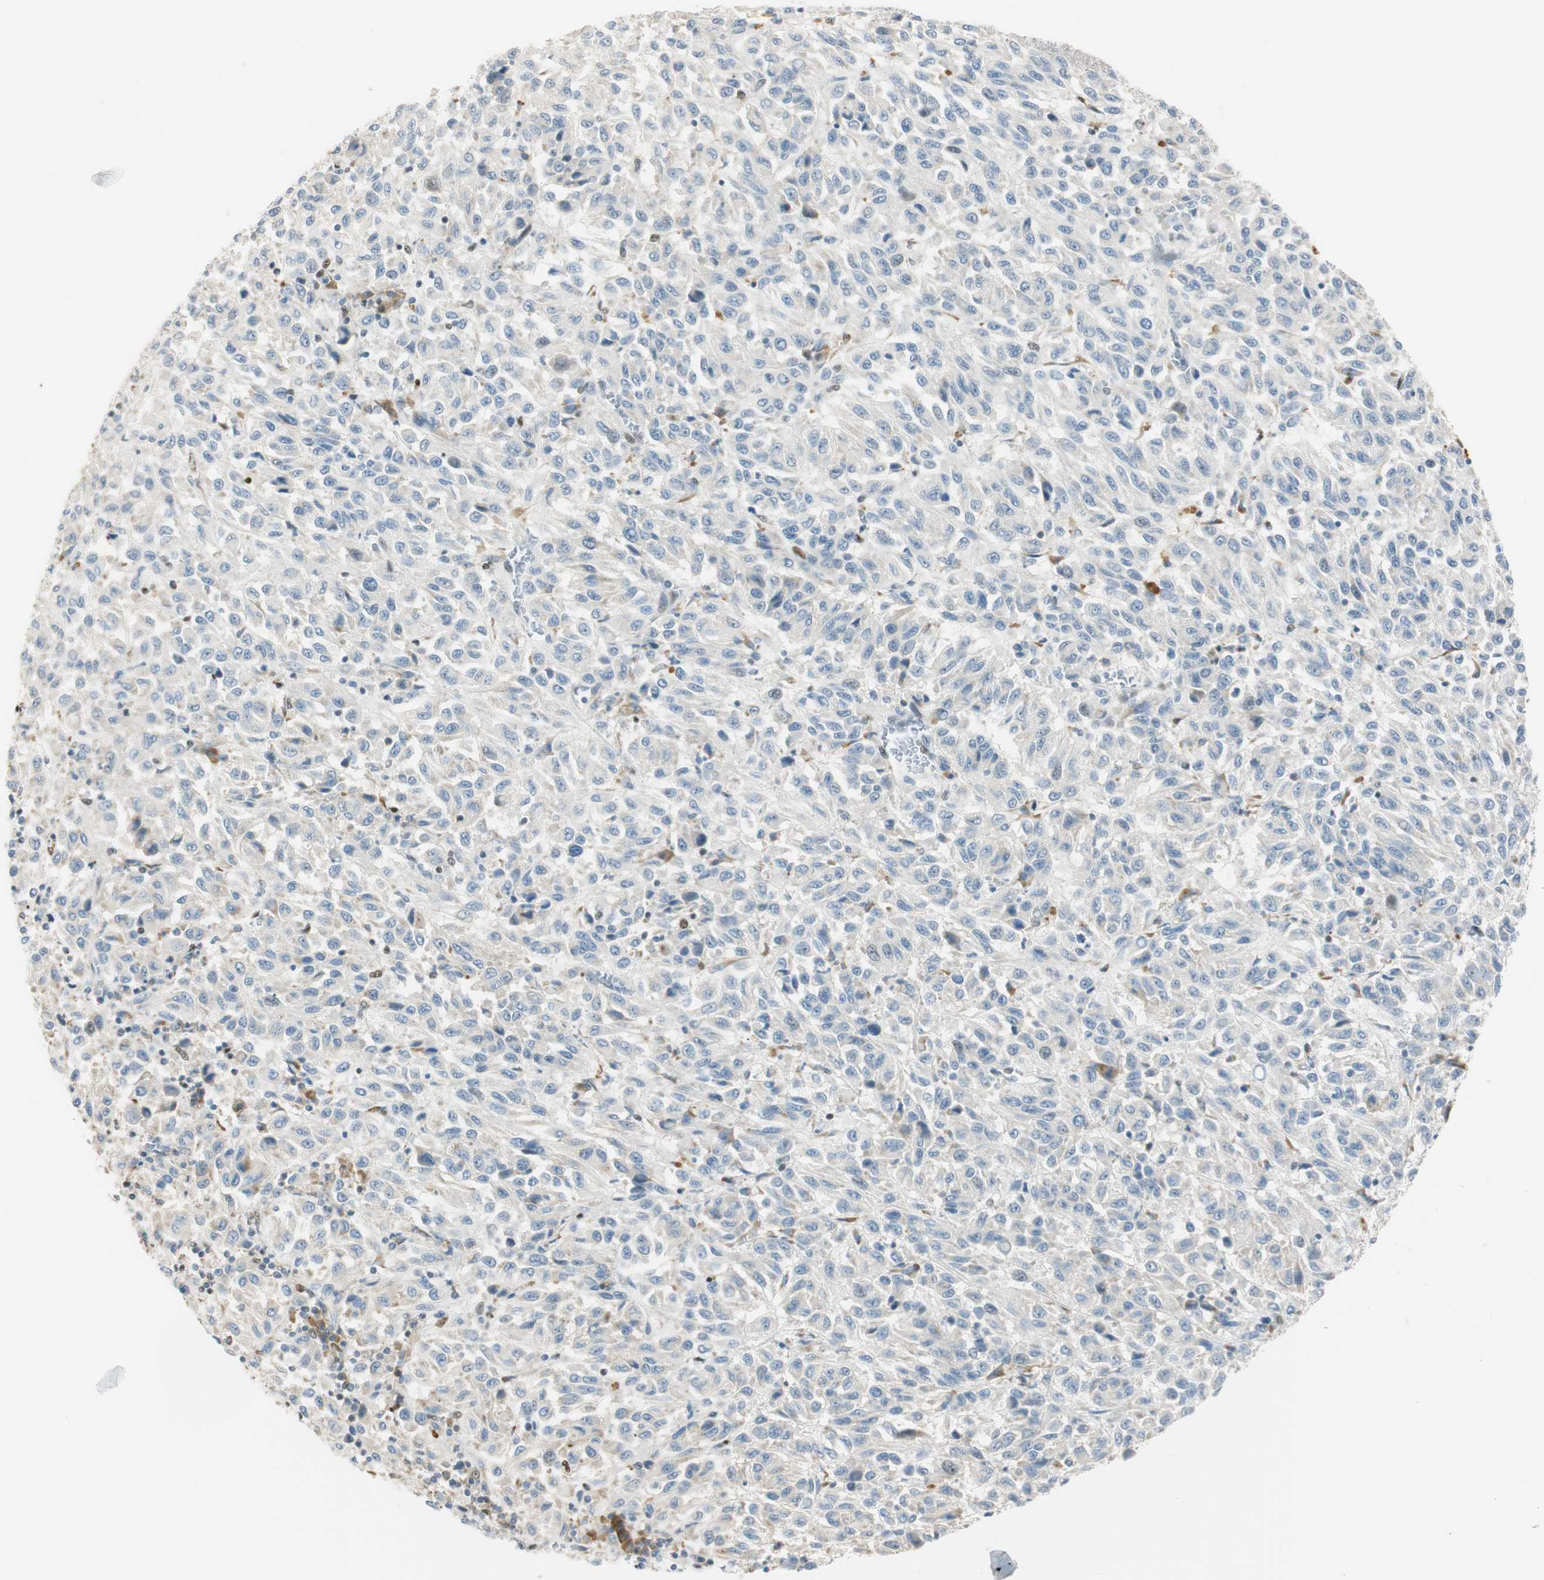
{"staining": {"intensity": "negative", "quantity": "none", "location": "none"}, "tissue": "melanoma", "cell_type": "Tumor cells", "image_type": "cancer", "snomed": [{"axis": "morphology", "description": "Malignant melanoma, Metastatic site"}, {"axis": "topography", "description": "Lung"}], "caption": "Immunohistochemistry of human malignant melanoma (metastatic site) shows no staining in tumor cells.", "gene": "MSX2", "patient": {"sex": "male", "age": 64}}